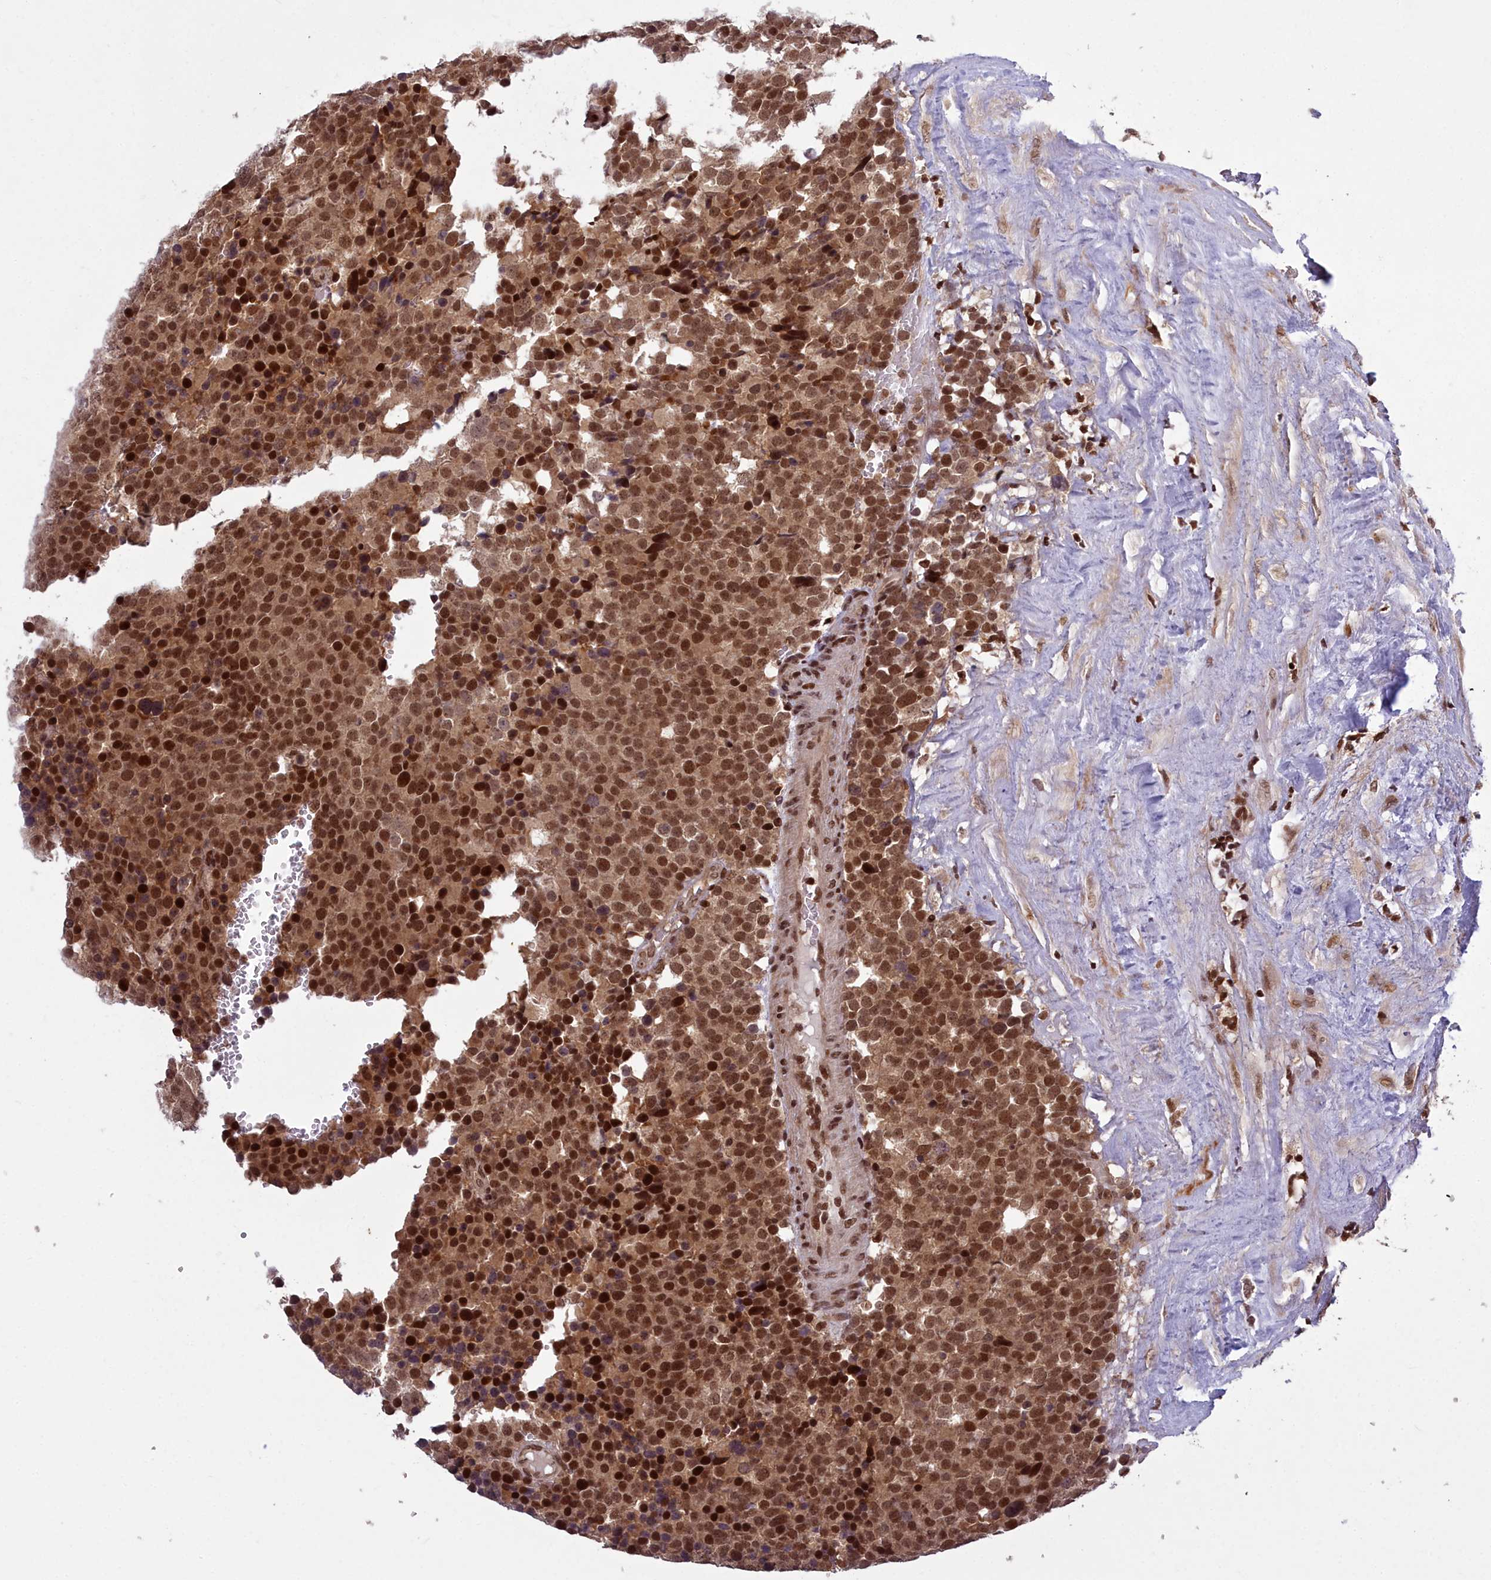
{"staining": {"intensity": "strong", "quantity": ">75%", "location": "nuclear"}, "tissue": "testis cancer", "cell_type": "Tumor cells", "image_type": "cancer", "snomed": [{"axis": "morphology", "description": "Seminoma, NOS"}, {"axis": "topography", "description": "Testis"}], "caption": "Seminoma (testis) was stained to show a protein in brown. There is high levels of strong nuclear expression in about >75% of tumor cells. (IHC, brightfield microscopy, high magnification).", "gene": "GMEB1", "patient": {"sex": "male", "age": 71}}